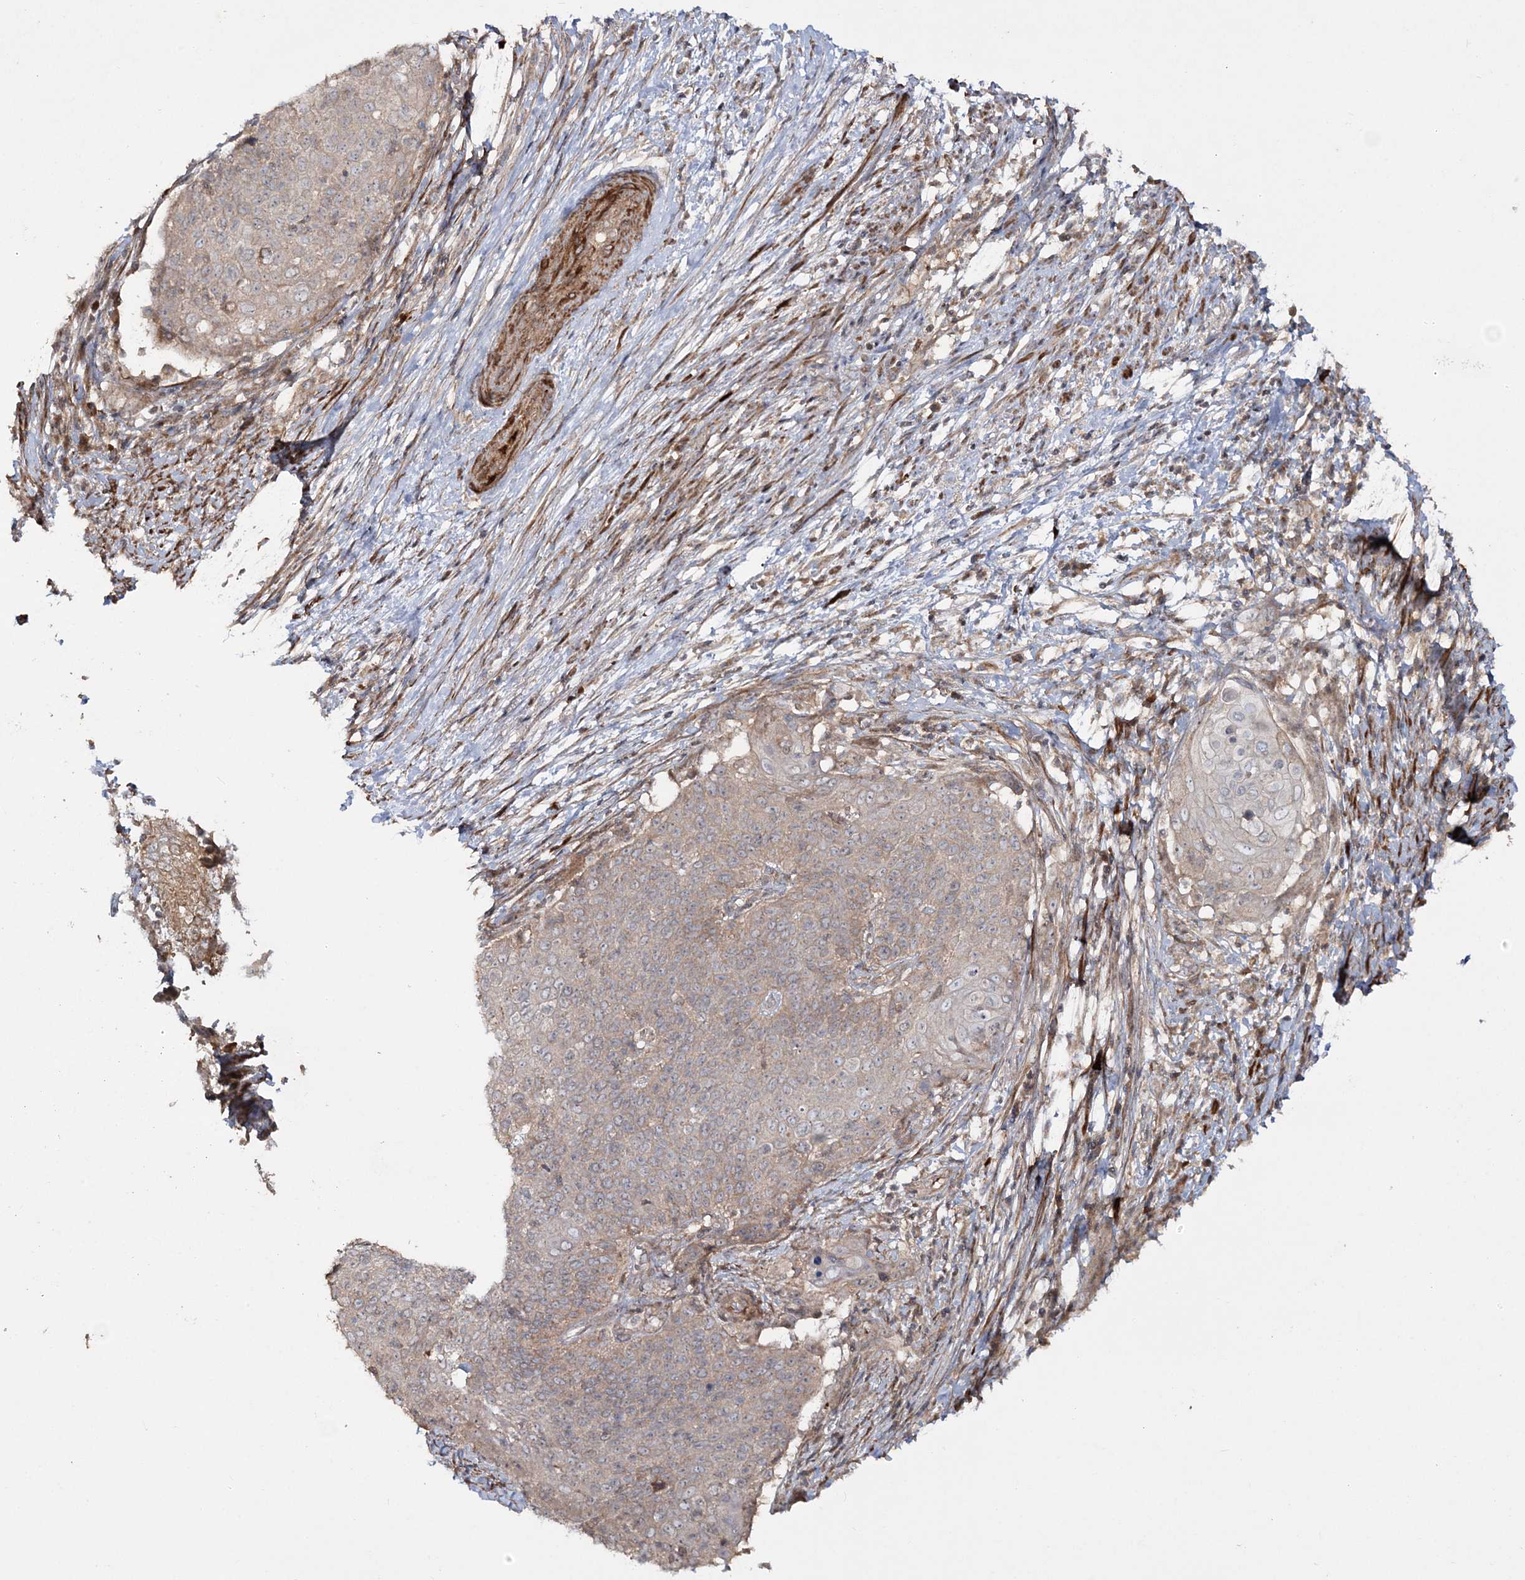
{"staining": {"intensity": "weak", "quantity": ">75%", "location": "cytoplasmic/membranous"}, "tissue": "cervical cancer", "cell_type": "Tumor cells", "image_type": "cancer", "snomed": [{"axis": "morphology", "description": "Squamous cell carcinoma, NOS"}, {"axis": "topography", "description": "Cervix"}], "caption": "Tumor cells show low levels of weak cytoplasmic/membranous expression in about >75% of cells in human cervical cancer.", "gene": "MOCS2", "patient": {"sex": "female", "age": 39}}